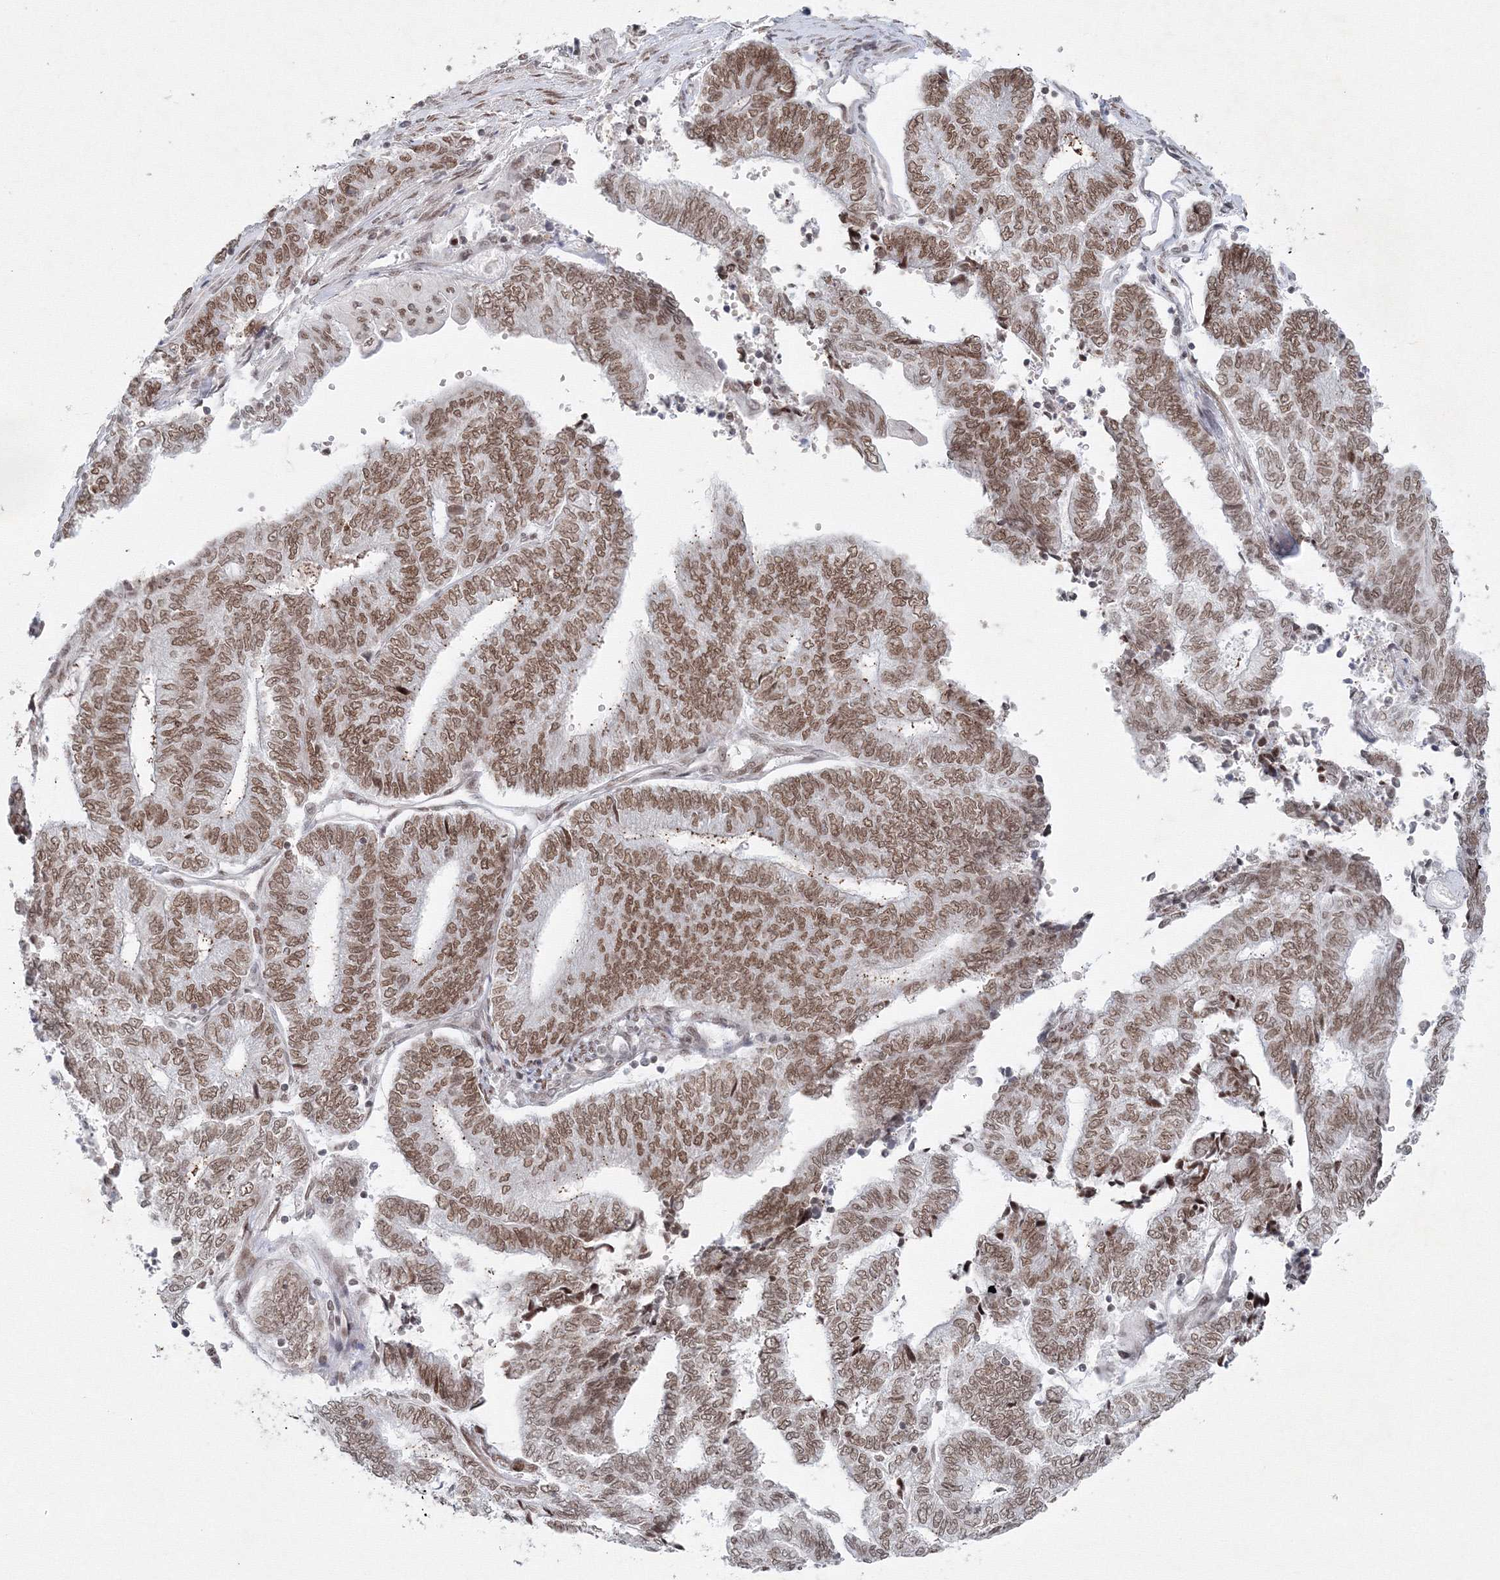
{"staining": {"intensity": "moderate", "quantity": ">75%", "location": "nuclear"}, "tissue": "endometrial cancer", "cell_type": "Tumor cells", "image_type": "cancer", "snomed": [{"axis": "morphology", "description": "Adenocarcinoma, NOS"}, {"axis": "topography", "description": "Uterus"}, {"axis": "topography", "description": "Endometrium"}], "caption": "Immunohistochemistry (IHC) (DAB (3,3'-diaminobenzidine)) staining of human endometrial adenocarcinoma reveals moderate nuclear protein staining in about >75% of tumor cells. The staining was performed using DAB to visualize the protein expression in brown, while the nuclei were stained in blue with hematoxylin (Magnification: 20x).", "gene": "KIF4A", "patient": {"sex": "female", "age": 70}}